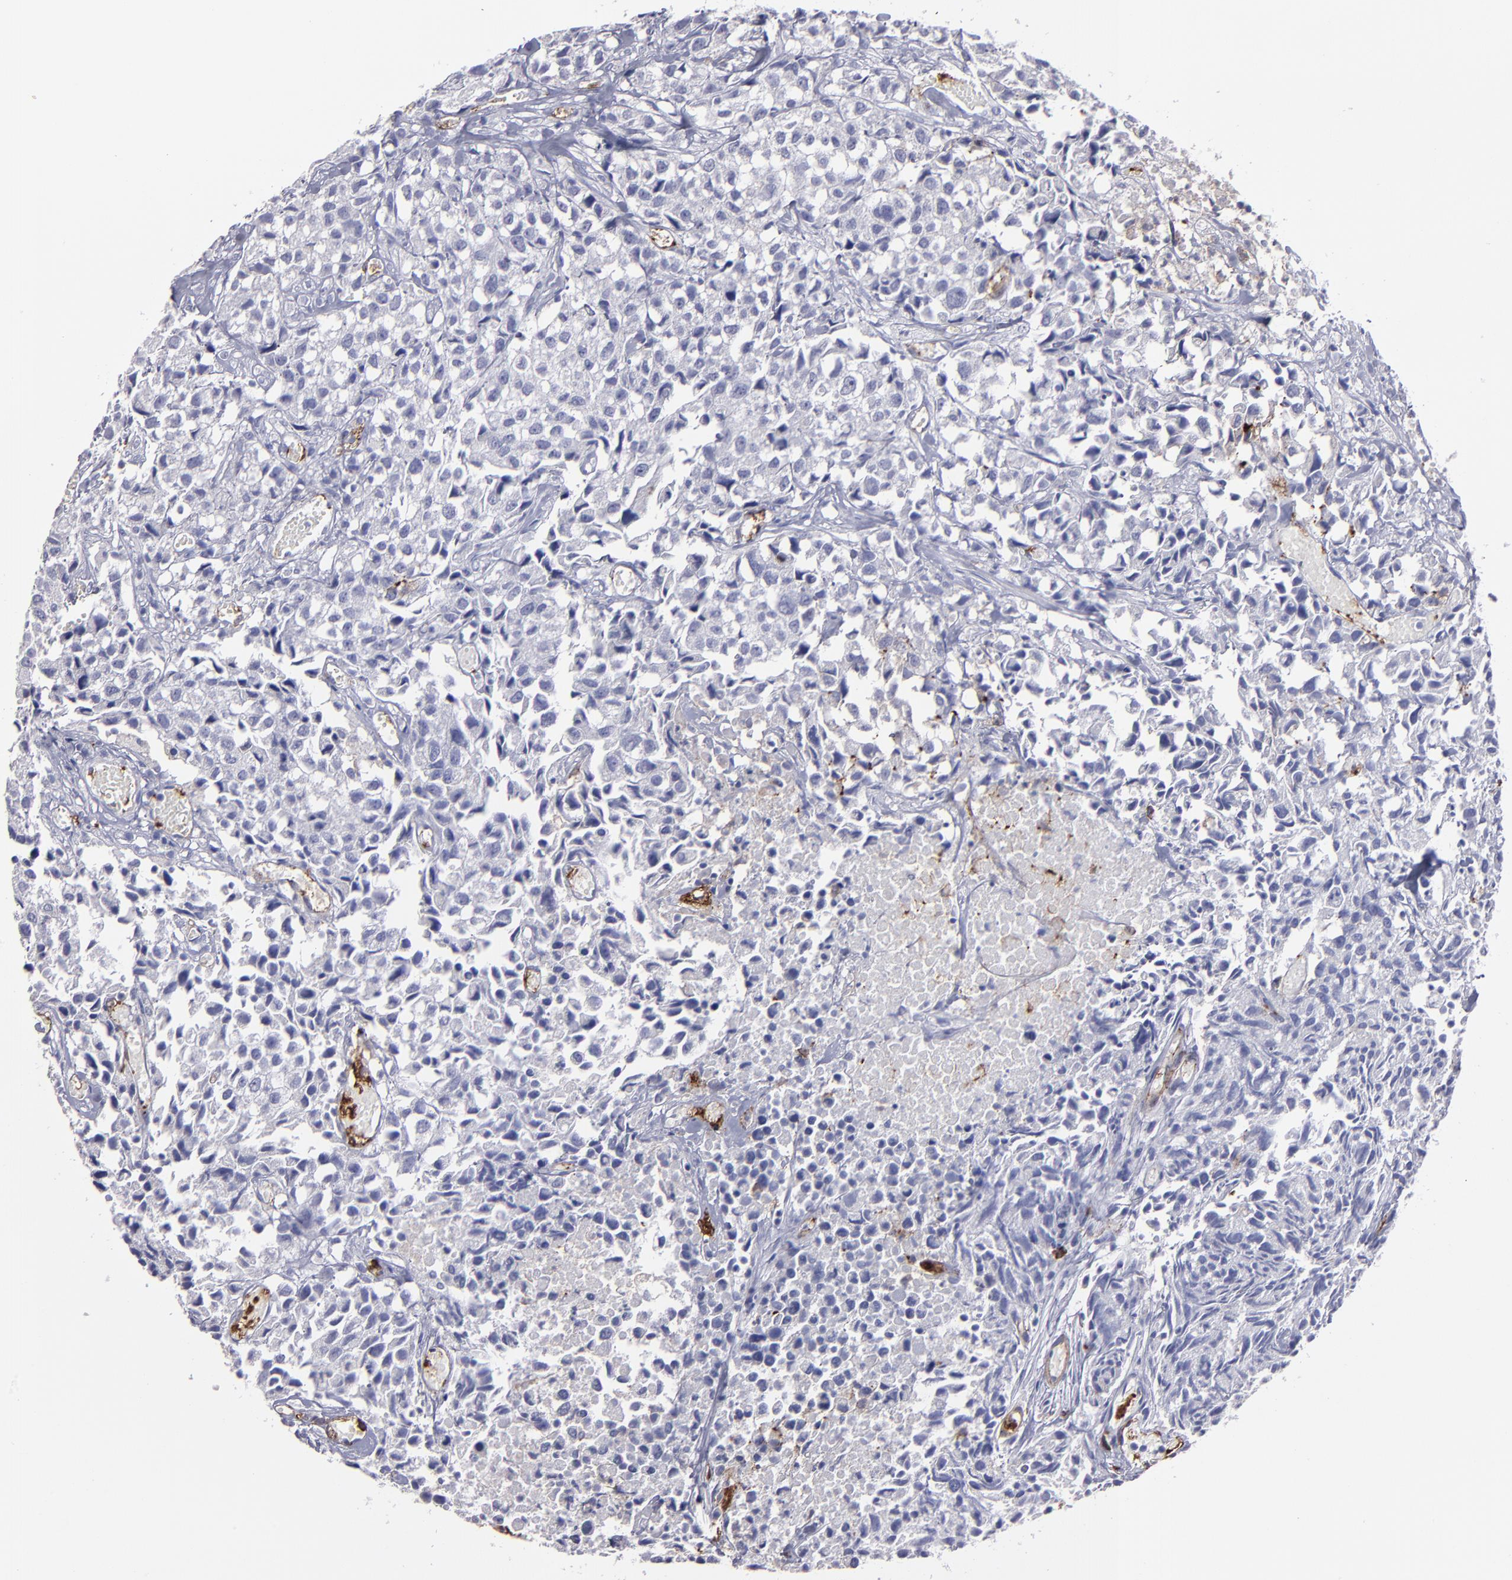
{"staining": {"intensity": "negative", "quantity": "none", "location": "none"}, "tissue": "urothelial cancer", "cell_type": "Tumor cells", "image_type": "cancer", "snomed": [{"axis": "morphology", "description": "Urothelial carcinoma, High grade"}, {"axis": "topography", "description": "Urinary bladder"}], "caption": "This is an immunohistochemistry (IHC) histopathology image of high-grade urothelial carcinoma. There is no expression in tumor cells.", "gene": "CD36", "patient": {"sex": "female", "age": 75}}